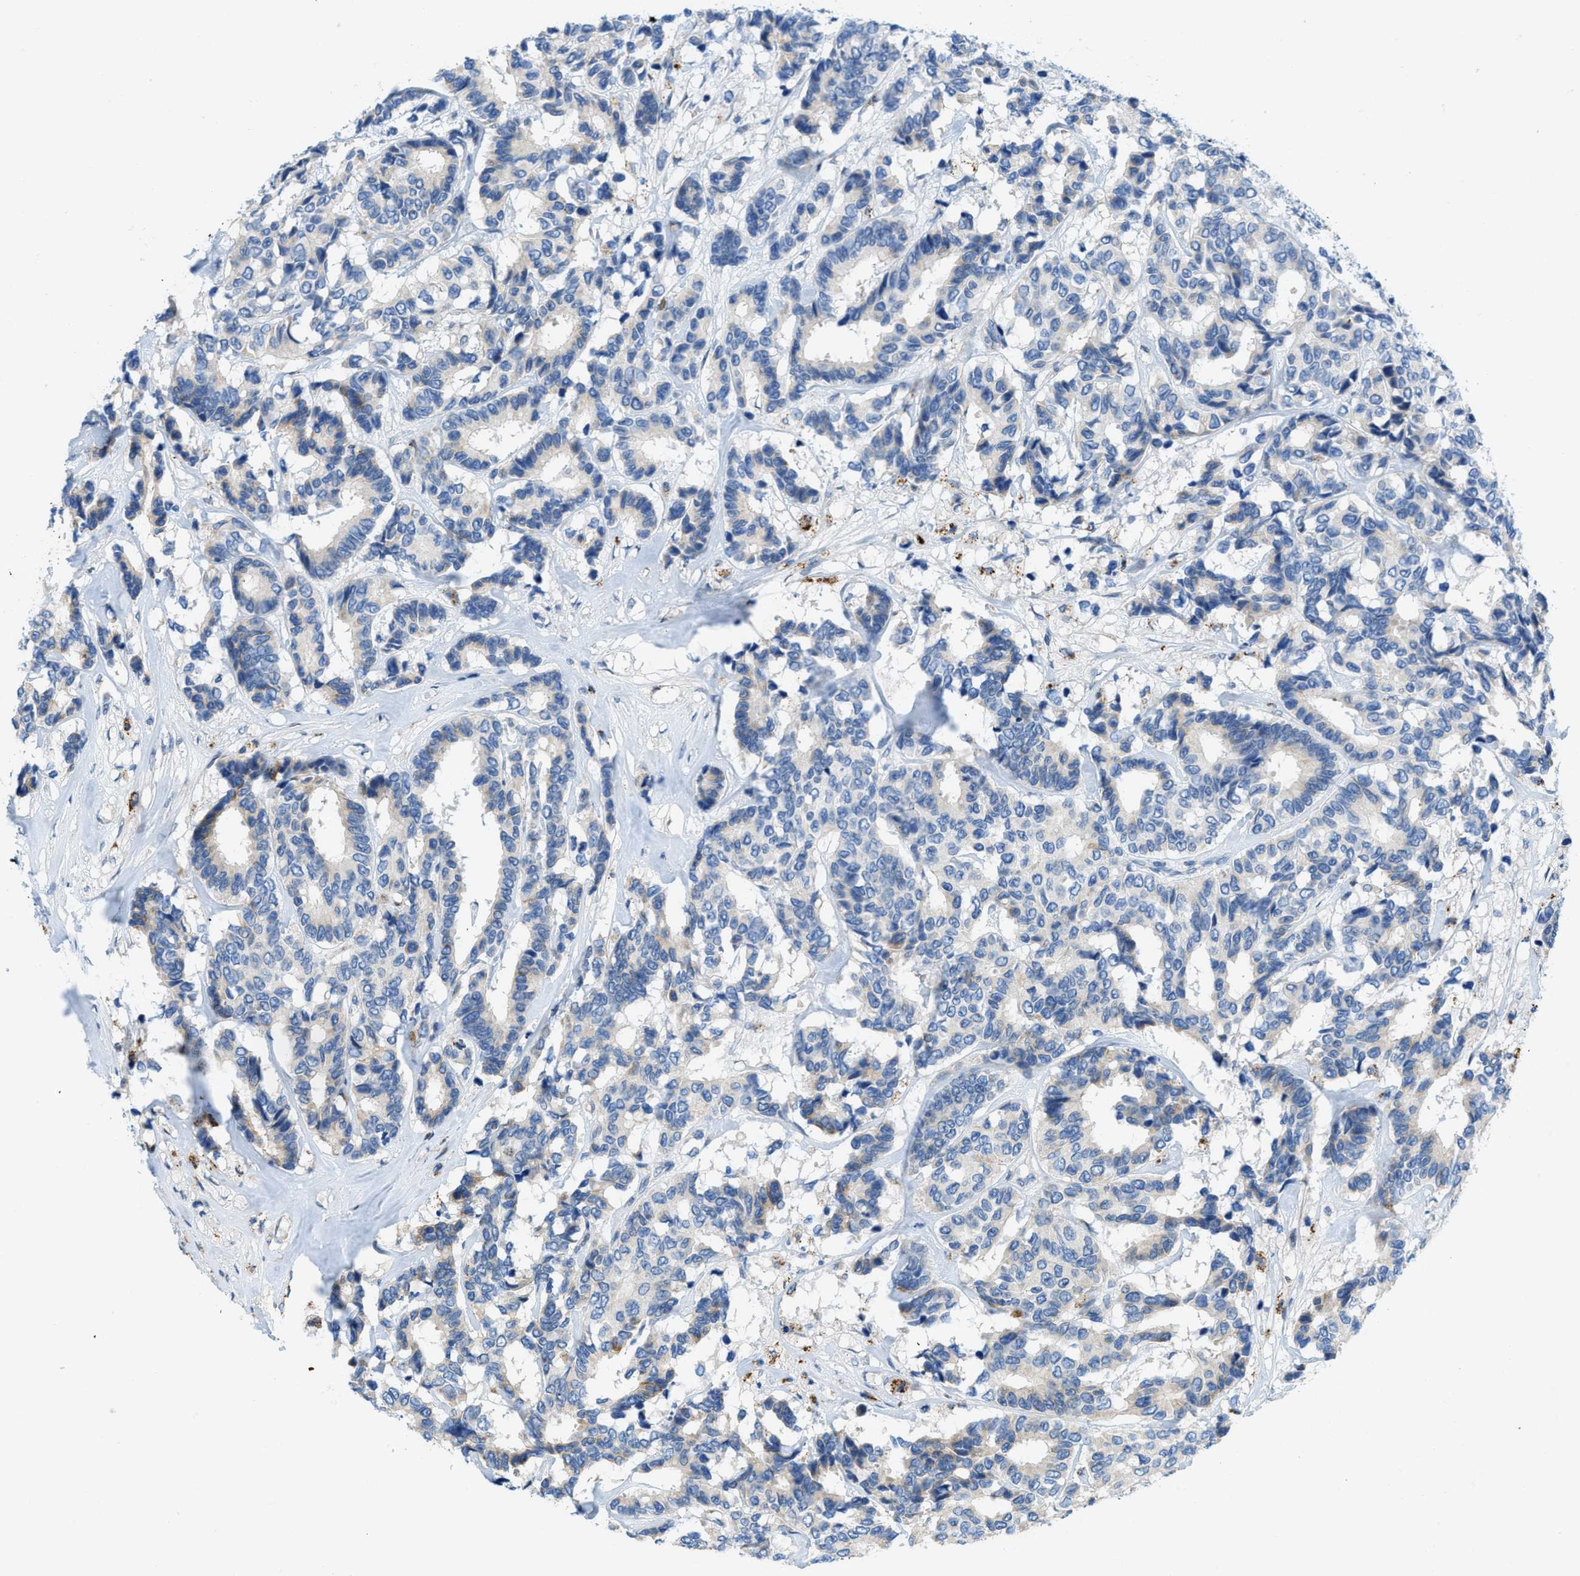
{"staining": {"intensity": "weak", "quantity": "<25%", "location": "cytoplasmic/membranous"}, "tissue": "breast cancer", "cell_type": "Tumor cells", "image_type": "cancer", "snomed": [{"axis": "morphology", "description": "Duct carcinoma"}, {"axis": "topography", "description": "Breast"}], "caption": "High magnification brightfield microscopy of breast intraductal carcinoma stained with DAB (3,3'-diaminobenzidine) (brown) and counterstained with hematoxylin (blue): tumor cells show no significant staining.", "gene": "TMEM248", "patient": {"sex": "female", "age": 87}}